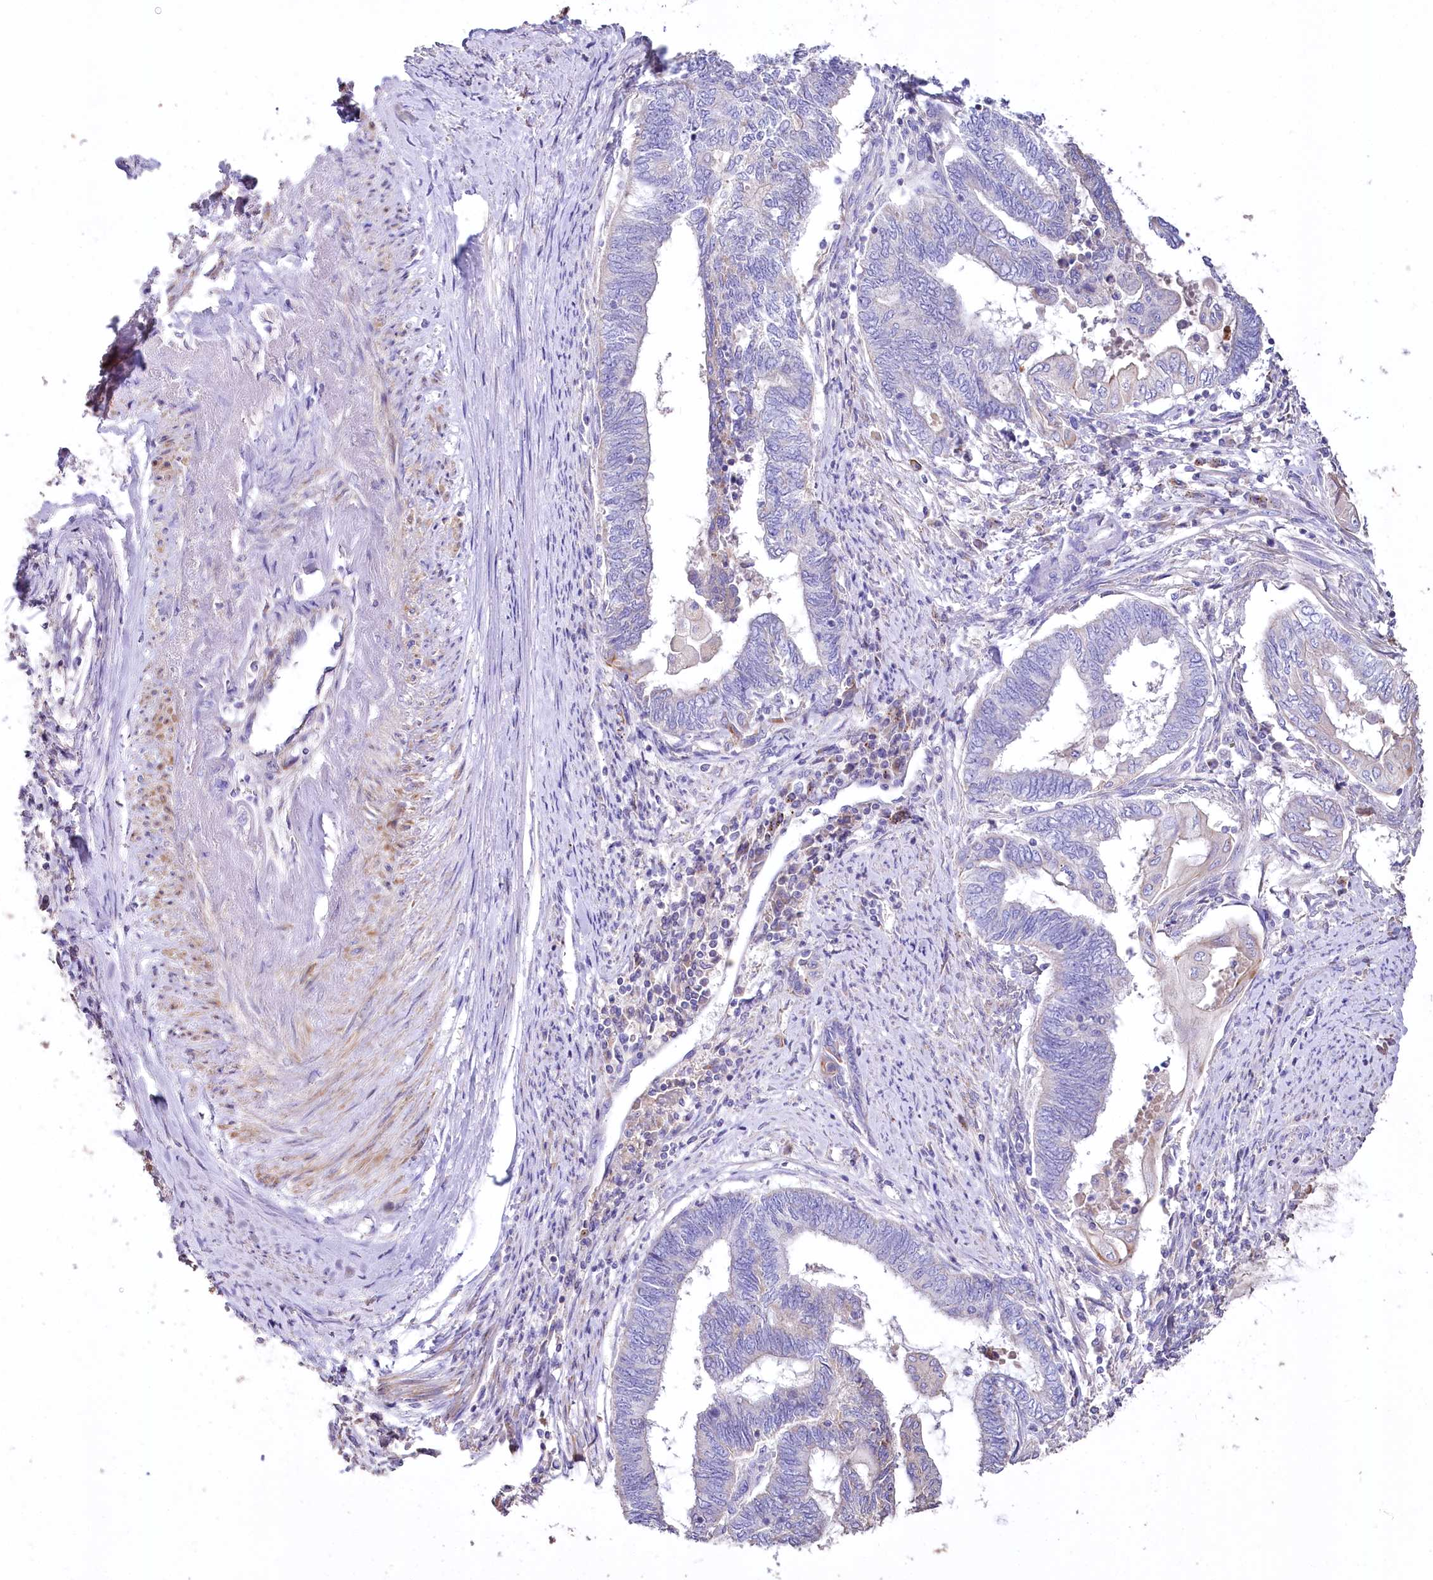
{"staining": {"intensity": "negative", "quantity": "none", "location": "none"}, "tissue": "endometrial cancer", "cell_type": "Tumor cells", "image_type": "cancer", "snomed": [{"axis": "morphology", "description": "Adenocarcinoma, NOS"}, {"axis": "topography", "description": "Uterus"}, {"axis": "topography", "description": "Endometrium"}], "caption": "An IHC histopathology image of endometrial cancer (adenocarcinoma) is shown. There is no staining in tumor cells of endometrial cancer (adenocarcinoma).", "gene": "PTER", "patient": {"sex": "female", "age": 70}}